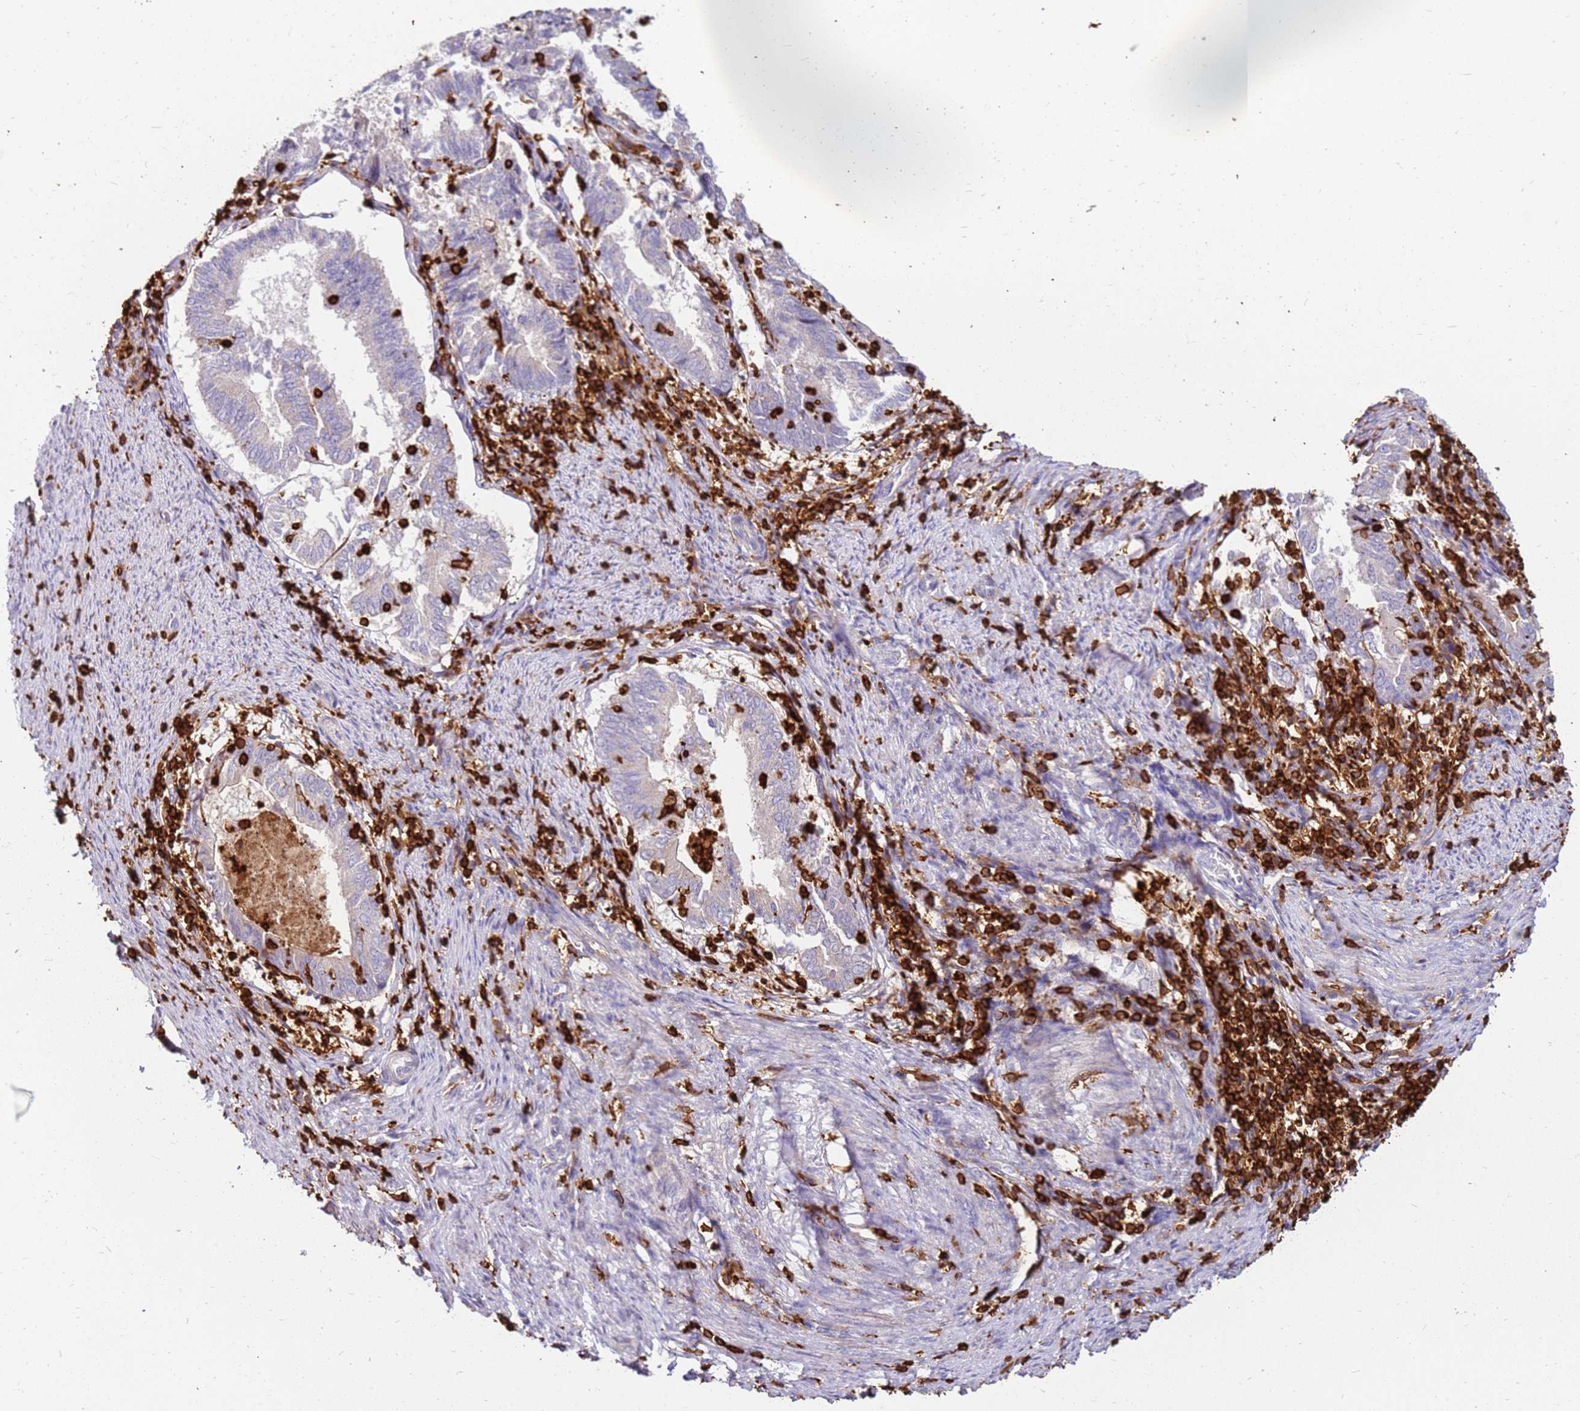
{"staining": {"intensity": "negative", "quantity": "none", "location": "none"}, "tissue": "endometrial cancer", "cell_type": "Tumor cells", "image_type": "cancer", "snomed": [{"axis": "morphology", "description": "Adenocarcinoma, NOS"}, {"axis": "topography", "description": "Endometrium"}], "caption": "Image shows no protein expression in tumor cells of endometrial cancer tissue.", "gene": "CORO1A", "patient": {"sex": "female", "age": 80}}